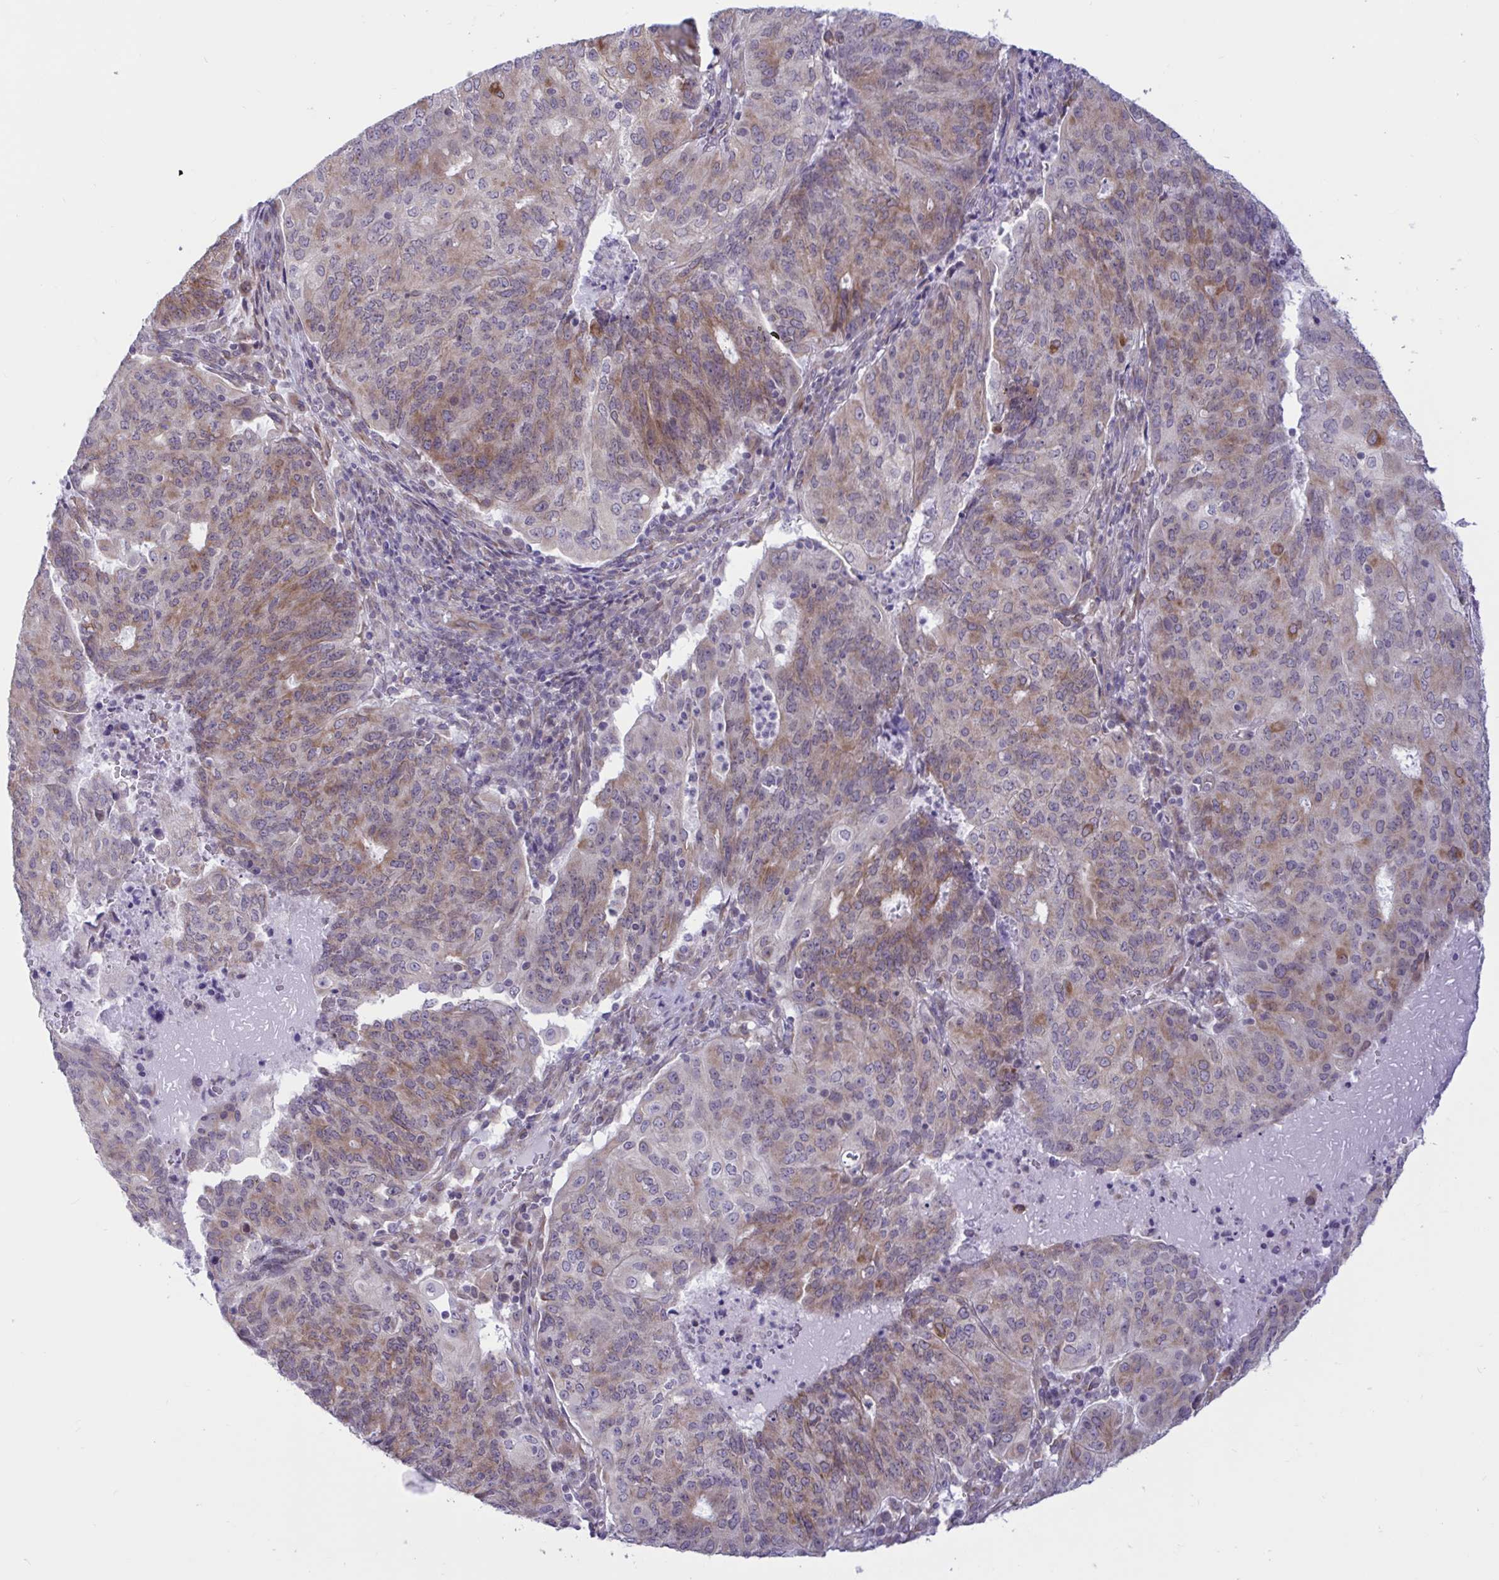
{"staining": {"intensity": "moderate", "quantity": ">75%", "location": "cytoplasmic/membranous"}, "tissue": "endometrial cancer", "cell_type": "Tumor cells", "image_type": "cancer", "snomed": [{"axis": "morphology", "description": "Adenocarcinoma, NOS"}, {"axis": "topography", "description": "Endometrium"}], "caption": "About >75% of tumor cells in endometrial adenocarcinoma show moderate cytoplasmic/membranous protein staining as visualized by brown immunohistochemical staining.", "gene": "CAMLG", "patient": {"sex": "female", "age": 82}}